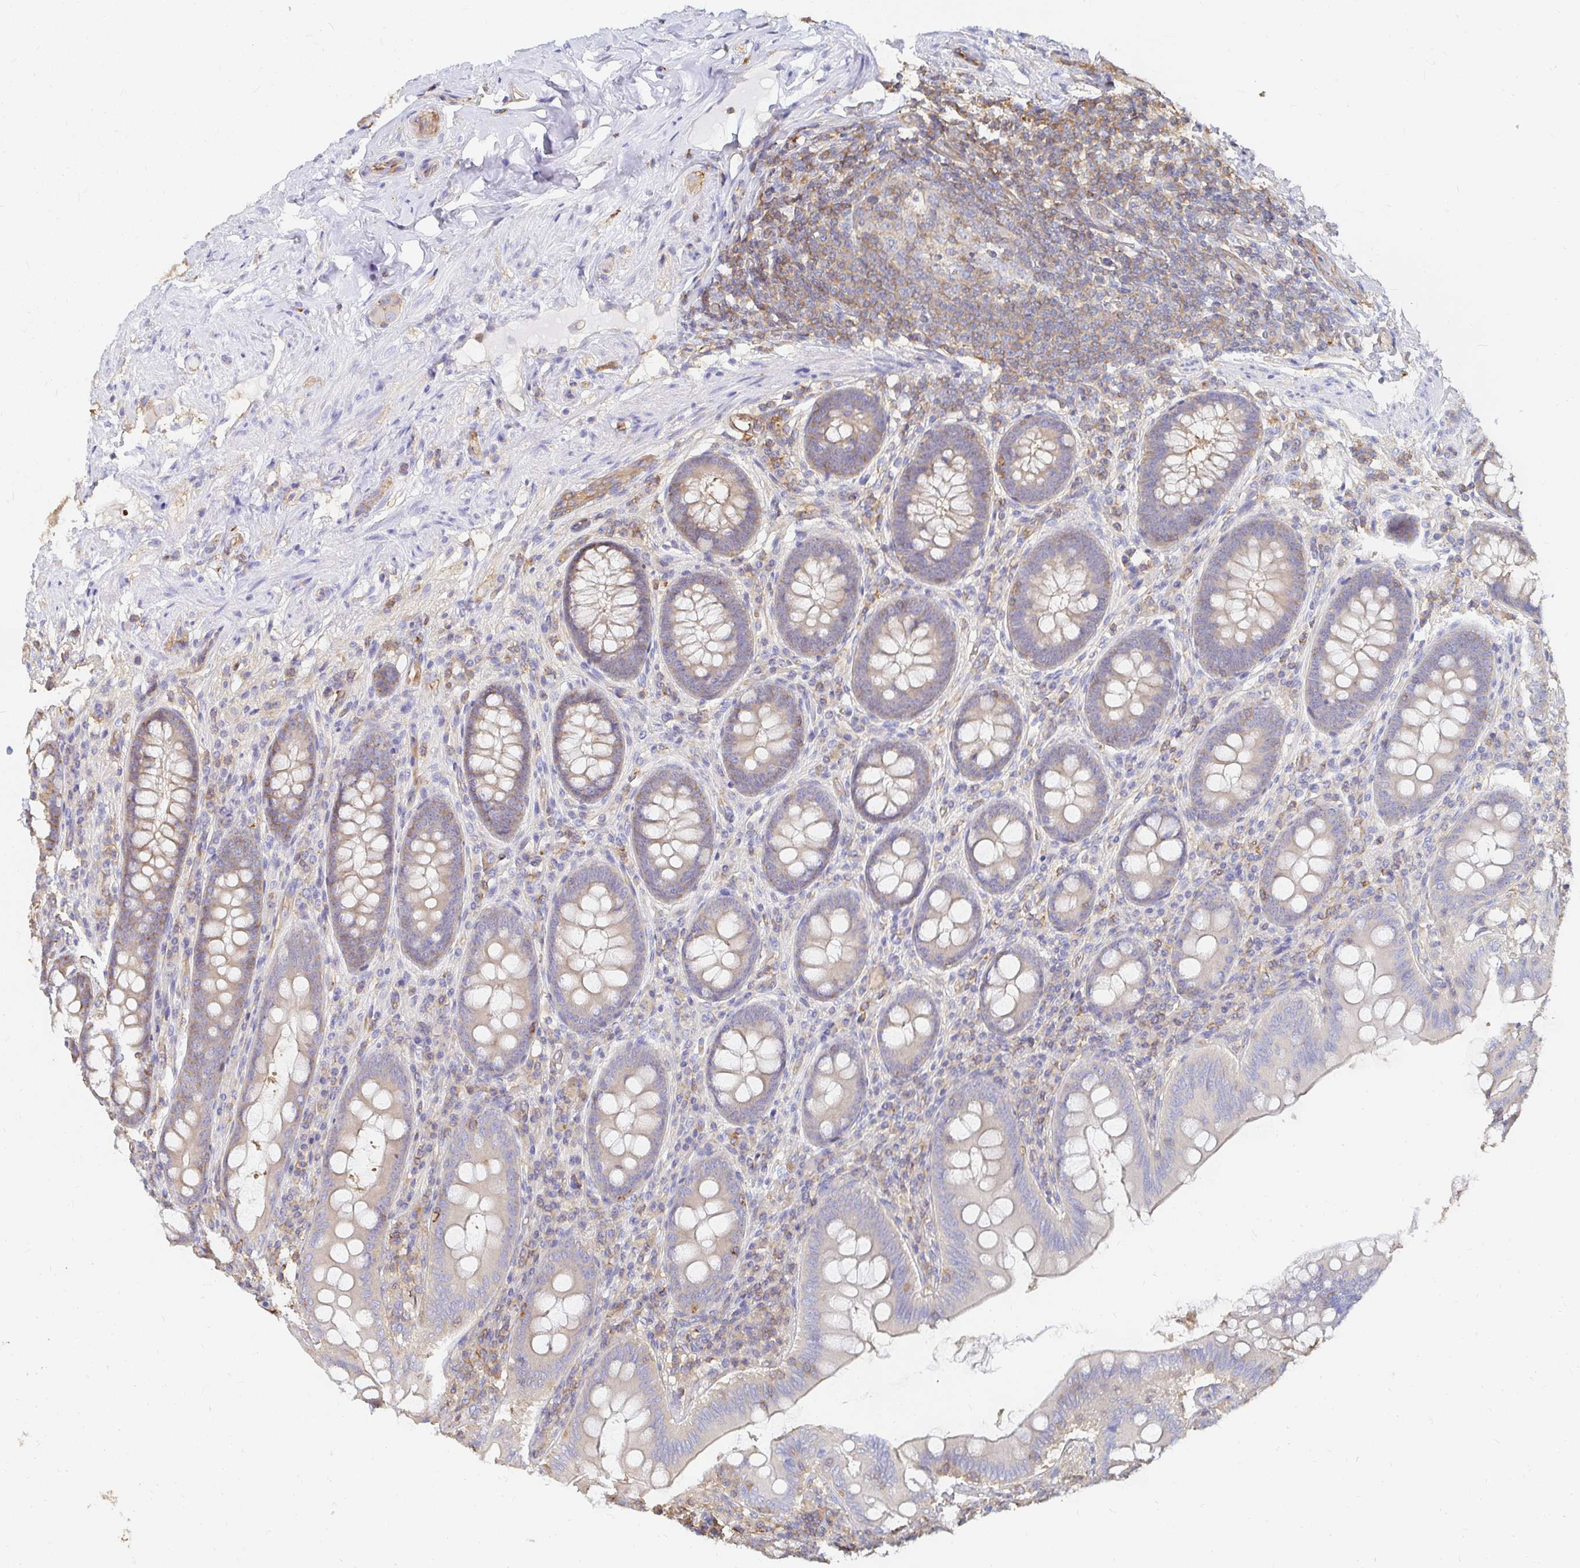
{"staining": {"intensity": "weak", "quantity": "25%-75%", "location": "cytoplasmic/membranous"}, "tissue": "appendix", "cell_type": "Glandular cells", "image_type": "normal", "snomed": [{"axis": "morphology", "description": "Normal tissue, NOS"}, {"axis": "topography", "description": "Appendix"}], "caption": "Glandular cells reveal low levels of weak cytoplasmic/membranous staining in approximately 25%-75% of cells in benign human appendix. (Stains: DAB in brown, nuclei in blue, Microscopy: brightfield microscopy at high magnification).", "gene": "TSPAN19", "patient": {"sex": "male", "age": 71}}